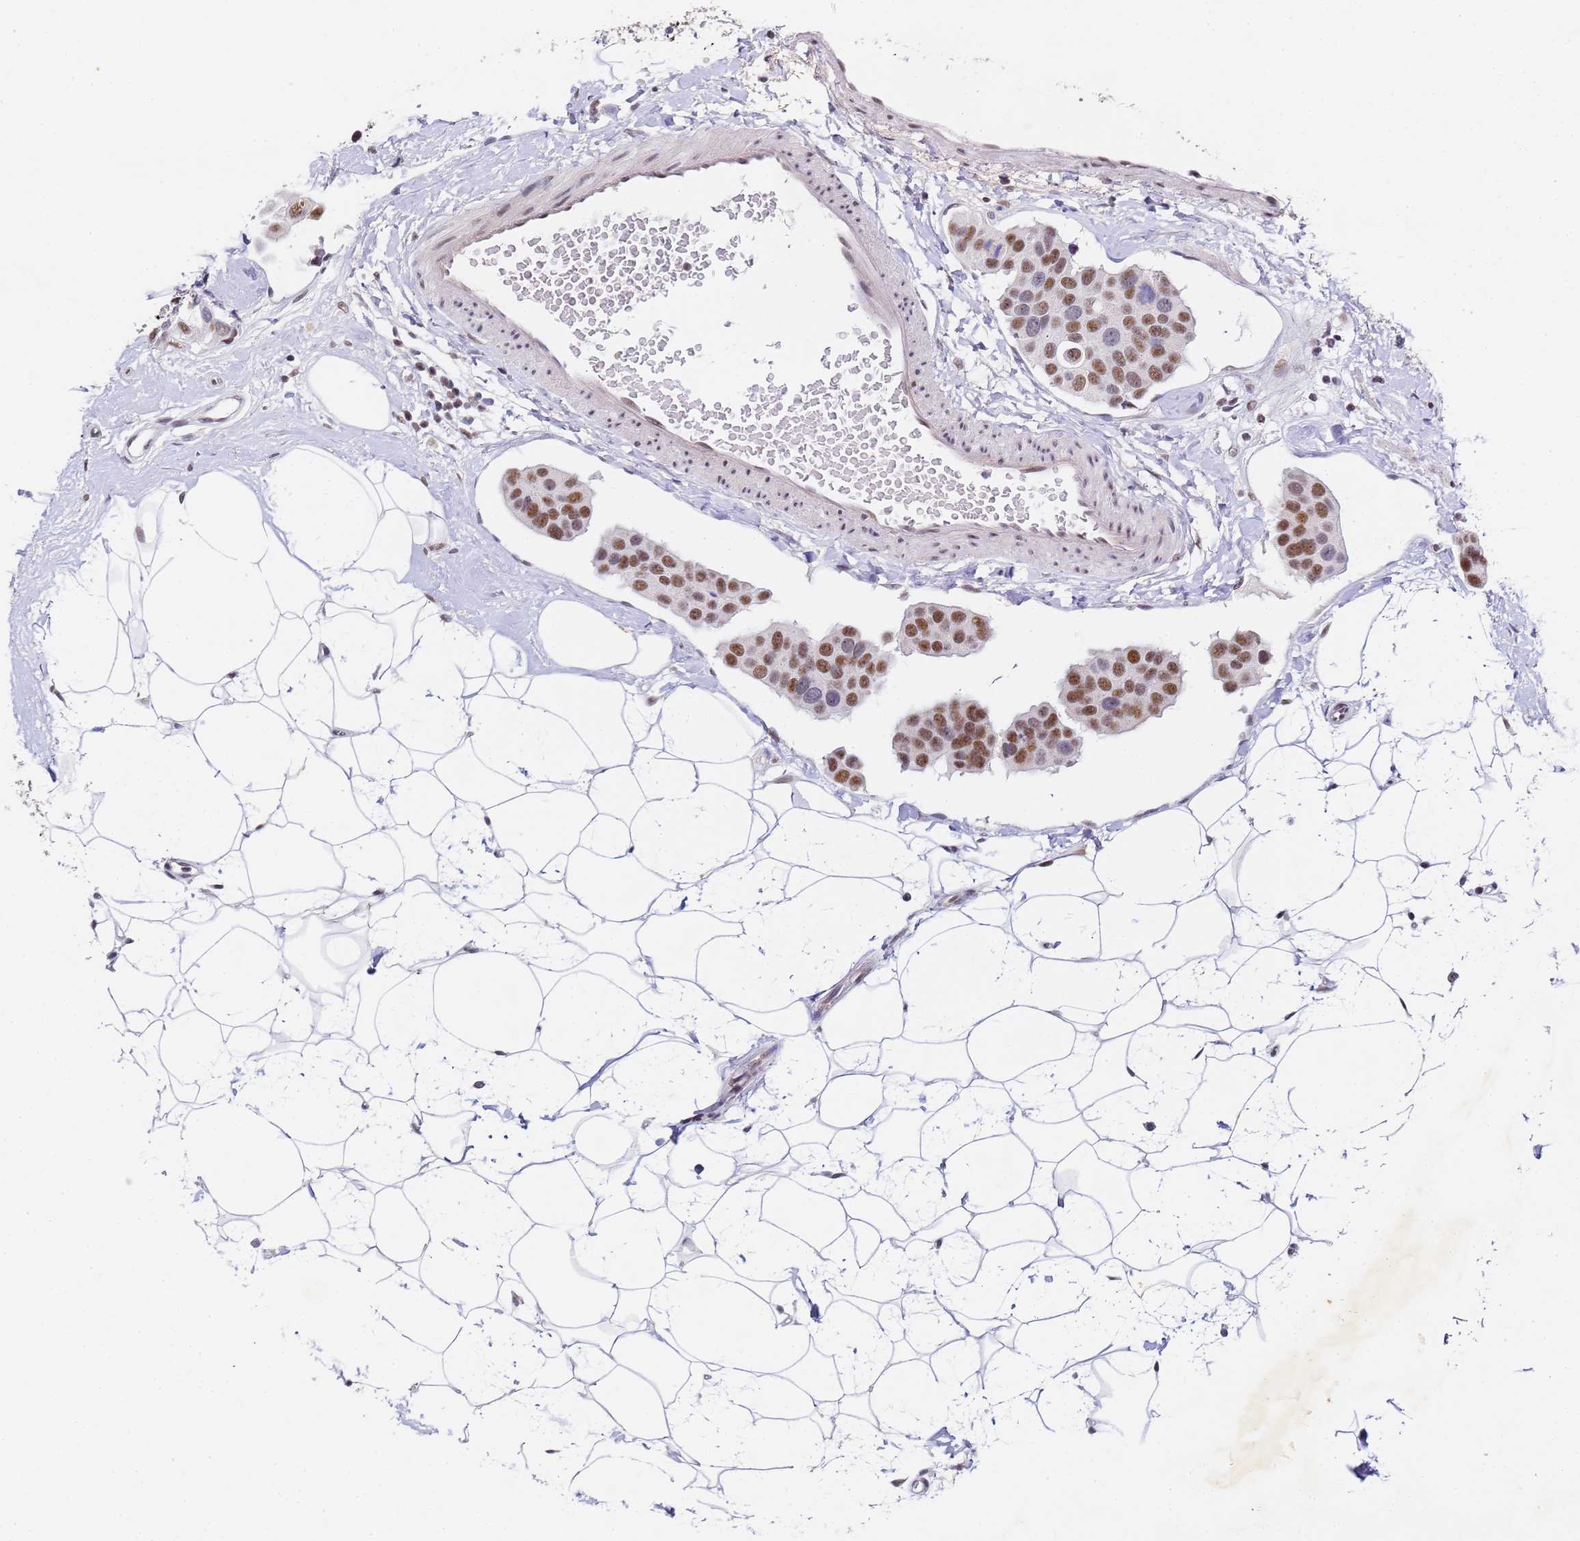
{"staining": {"intensity": "moderate", "quantity": ">75%", "location": "nuclear"}, "tissue": "breast cancer", "cell_type": "Tumor cells", "image_type": "cancer", "snomed": [{"axis": "morphology", "description": "Normal tissue, NOS"}, {"axis": "morphology", "description": "Duct carcinoma"}, {"axis": "topography", "description": "Breast"}], "caption": "DAB immunohistochemical staining of infiltrating ductal carcinoma (breast) shows moderate nuclear protein staining in about >75% of tumor cells.", "gene": "FNBP4", "patient": {"sex": "female", "age": 39}}